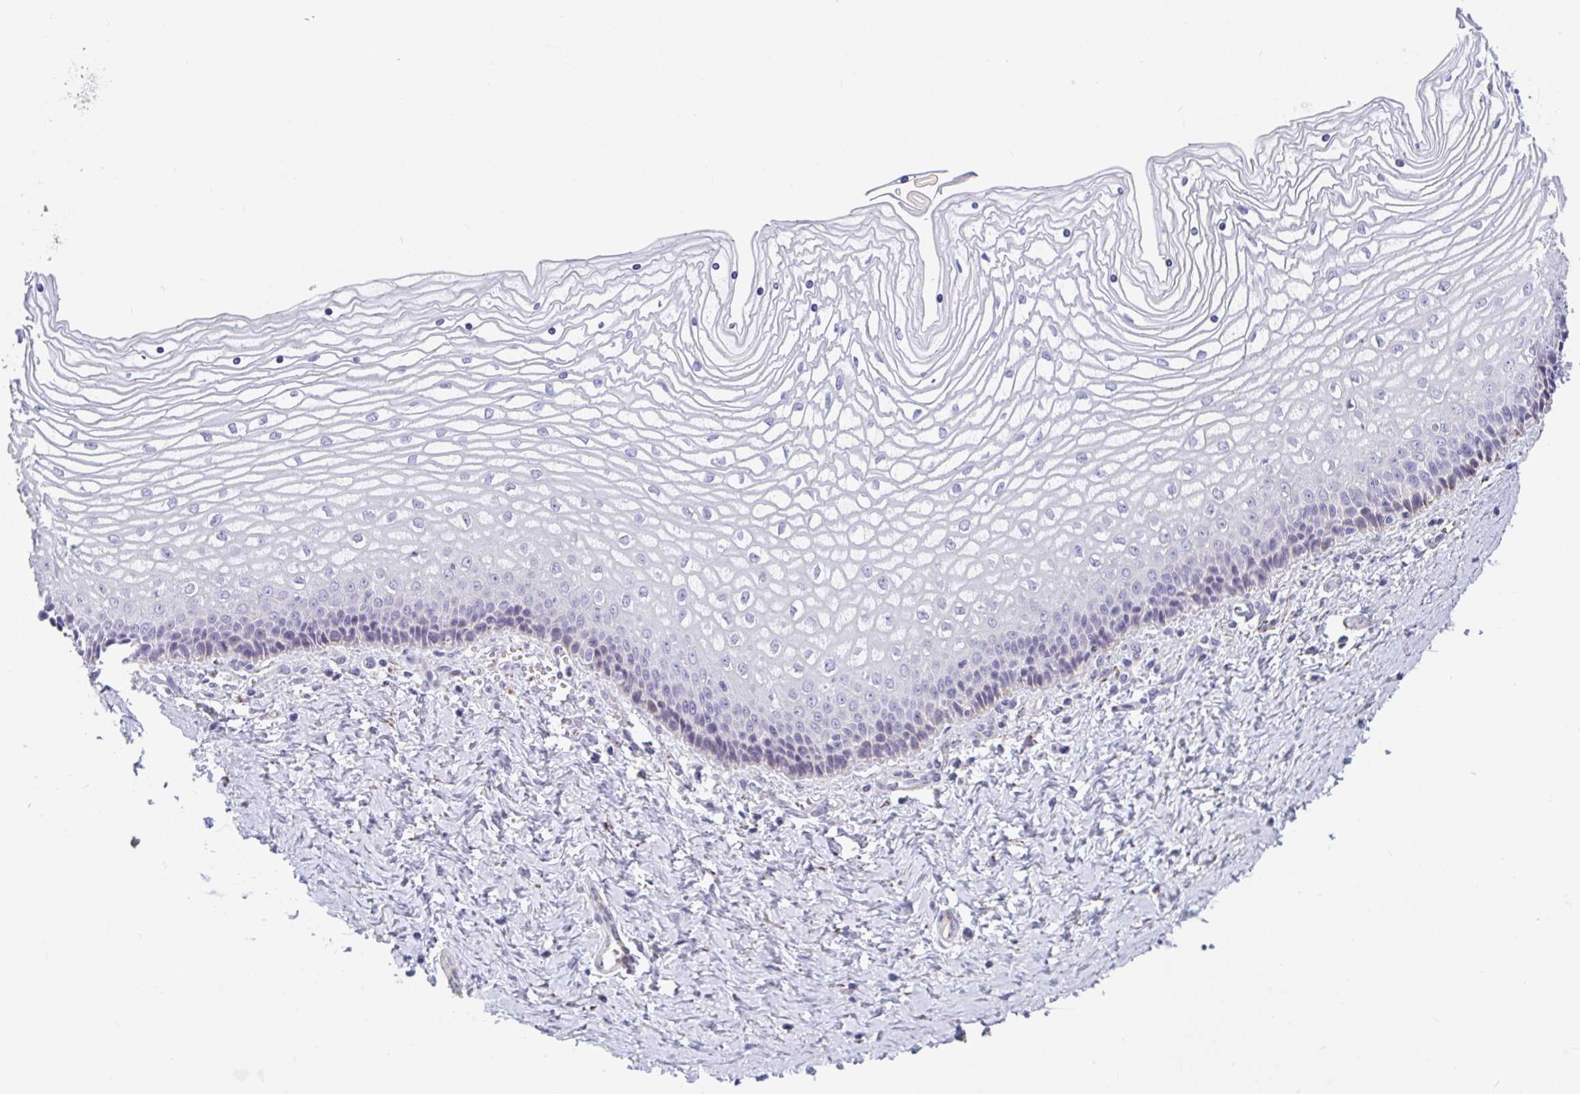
{"staining": {"intensity": "strong", "quantity": "<25%", "location": "cytoplasmic/membranous"}, "tissue": "vagina", "cell_type": "Squamous epithelial cells", "image_type": "normal", "snomed": [{"axis": "morphology", "description": "Normal tissue, NOS"}, {"axis": "topography", "description": "Vagina"}], "caption": "Immunohistochemistry (IHC) histopathology image of normal vagina: vagina stained using immunohistochemistry shows medium levels of strong protein expression localized specifically in the cytoplasmic/membranous of squamous epithelial cells, appearing as a cytoplasmic/membranous brown color.", "gene": "FAM156A", "patient": {"sex": "female", "age": 45}}